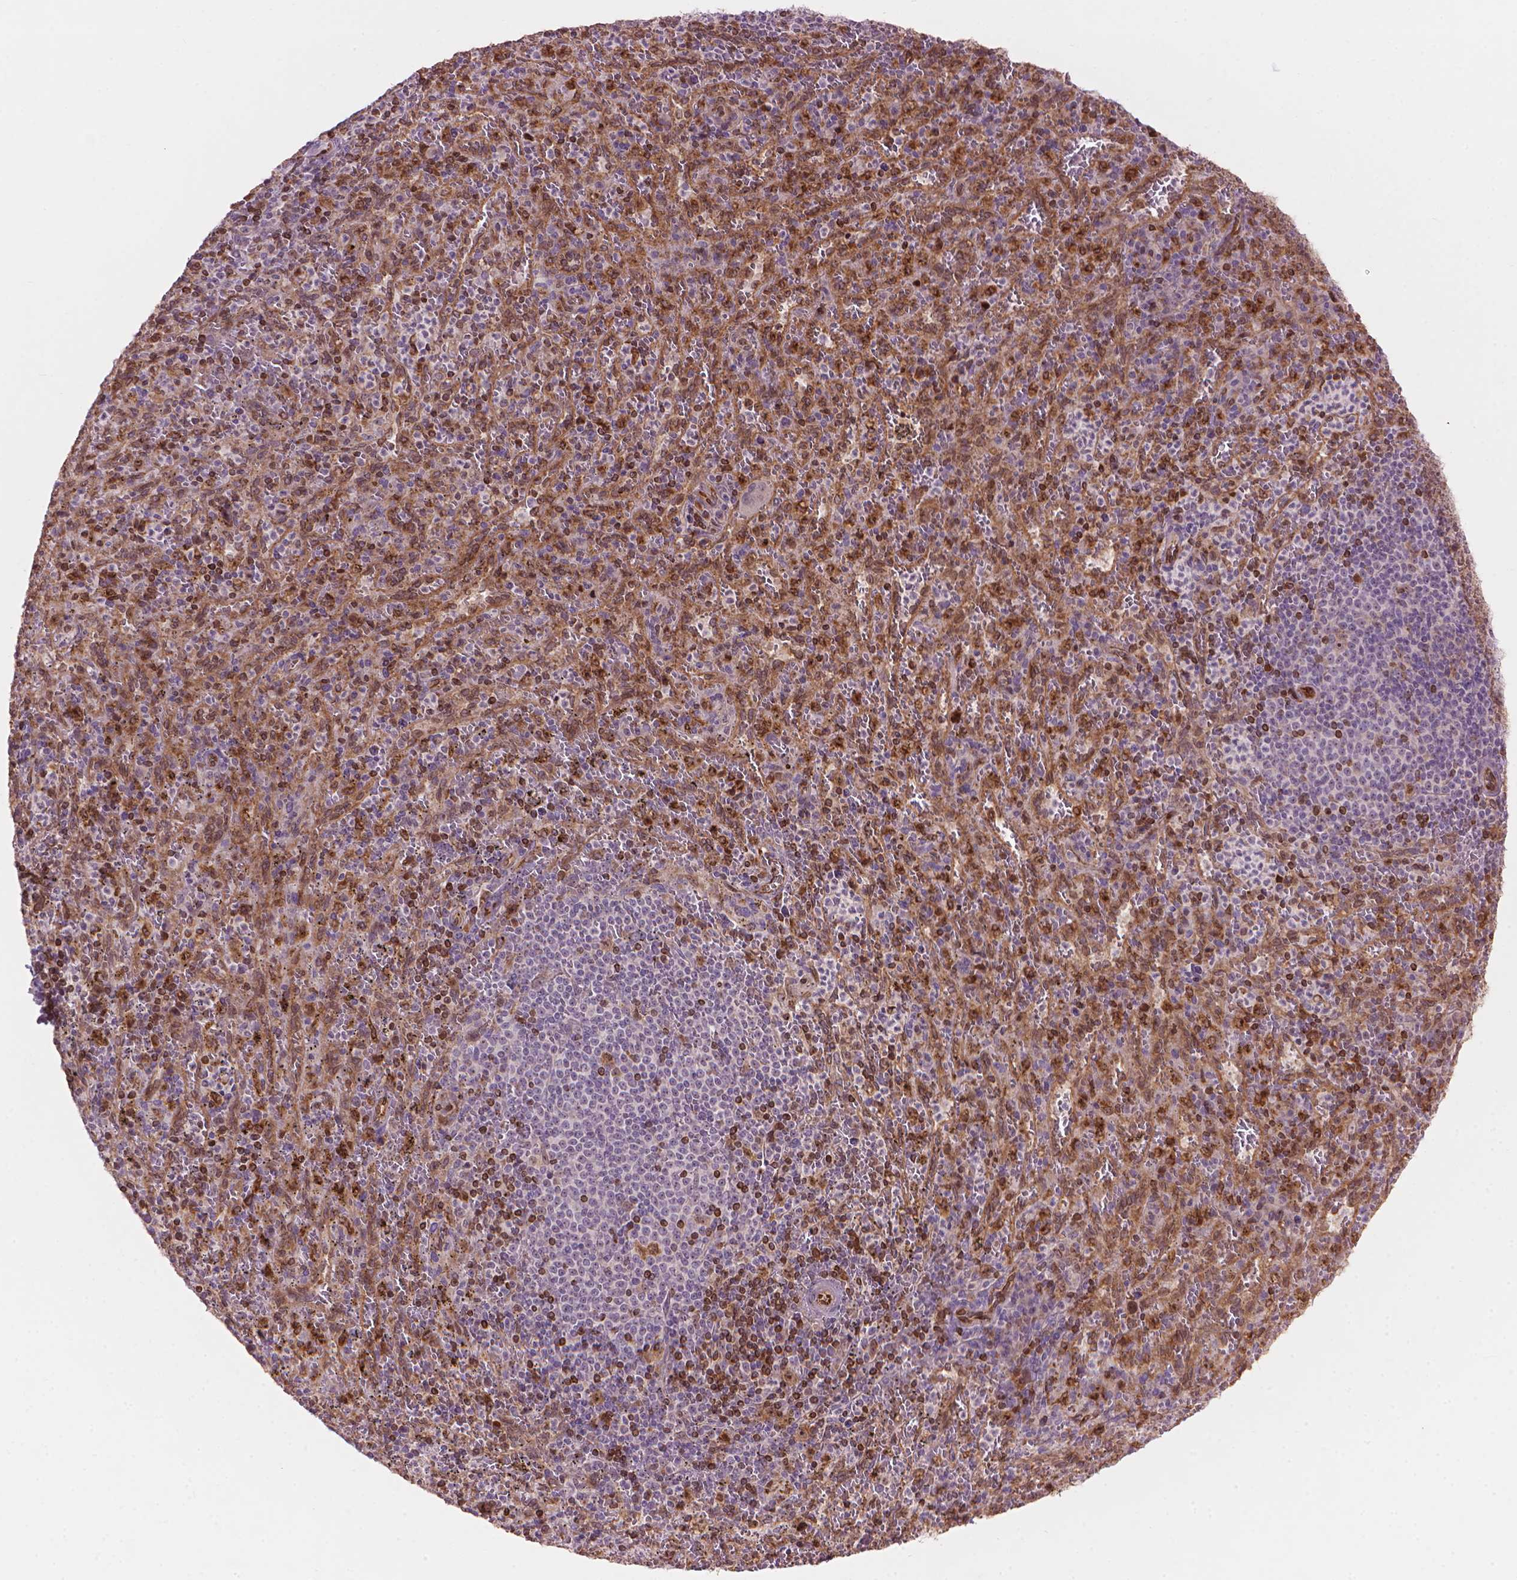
{"staining": {"intensity": "moderate", "quantity": "25%-75%", "location": "cytoplasmic/membranous,nuclear"}, "tissue": "spleen", "cell_type": "Cells in red pulp", "image_type": "normal", "snomed": [{"axis": "morphology", "description": "Normal tissue, NOS"}, {"axis": "topography", "description": "Spleen"}], "caption": "Spleen was stained to show a protein in brown. There is medium levels of moderate cytoplasmic/membranous,nuclear staining in approximately 25%-75% of cells in red pulp.", "gene": "SMC2", "patient": {"sex": "male", "age": 57}}